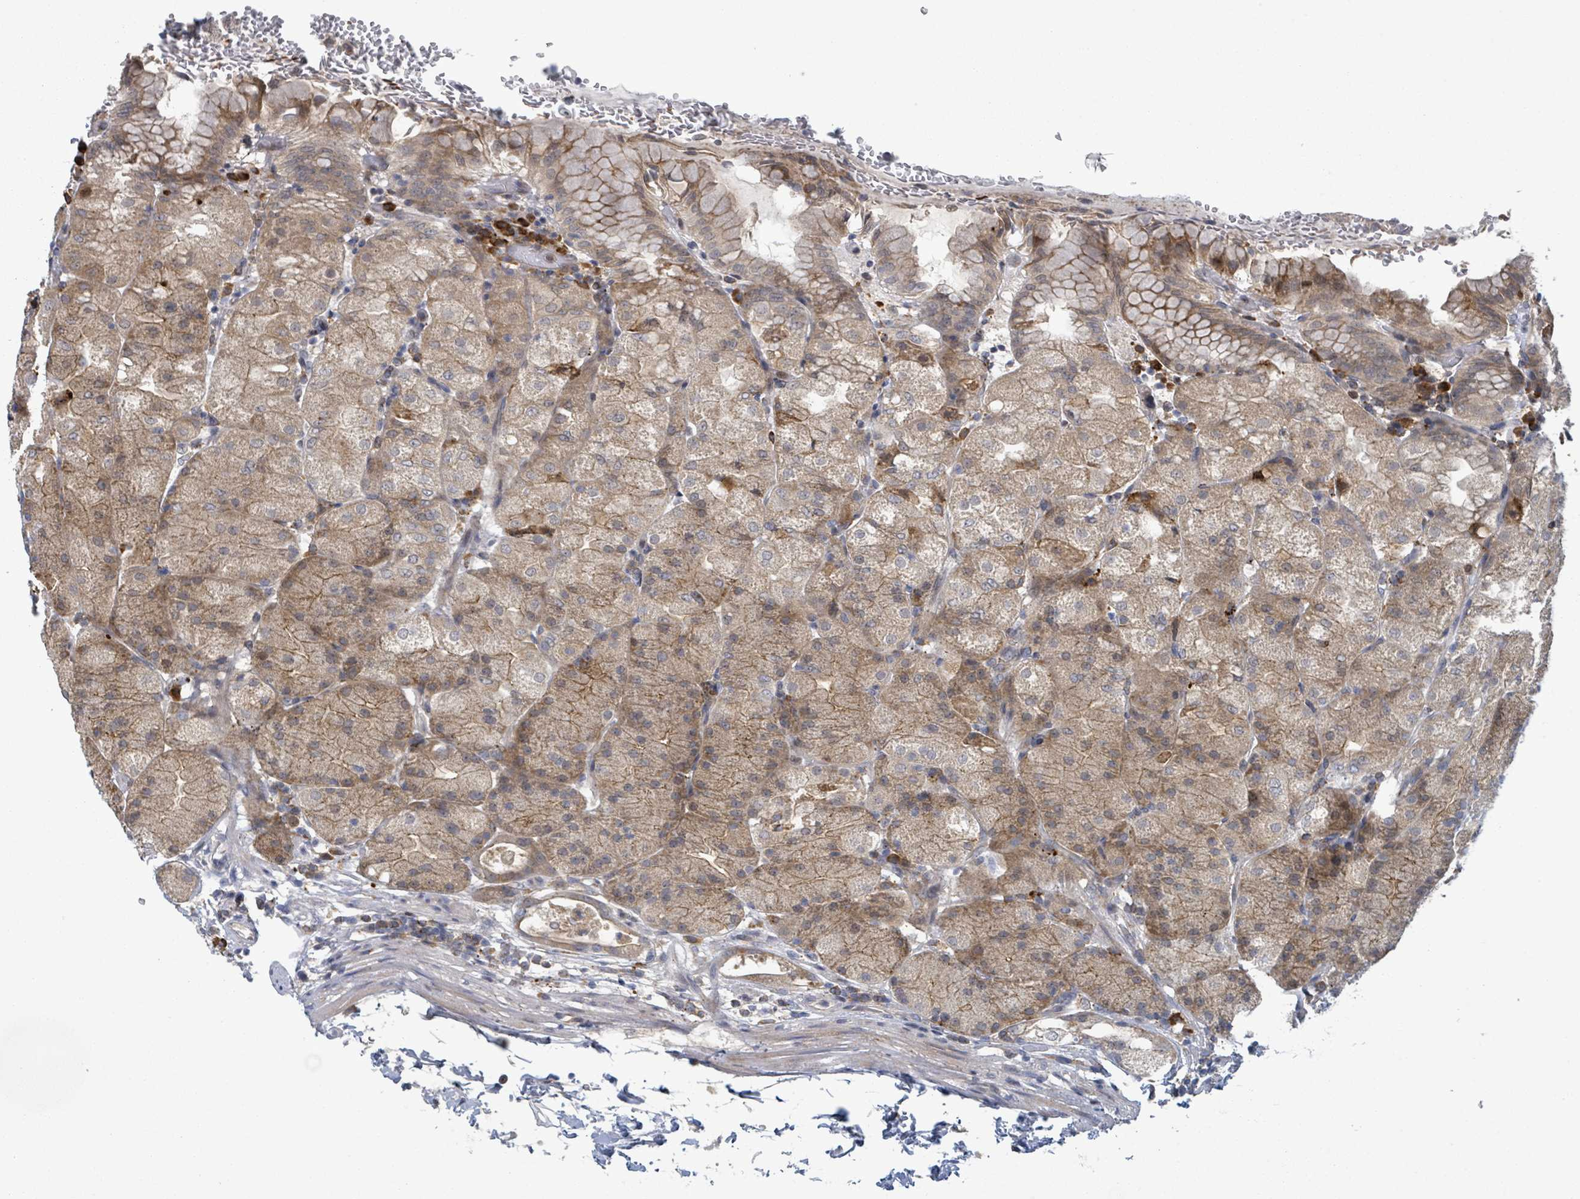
{"staining": {"intensity": "moderate", "quantity": ">75%", "location": "cytoplasmic/membranous"}, "tissue": "stomach", "cell_type": "Glandular cells", "image_type": "normal", "snomed": [{"axis": "morphology", "description": "Normal tissue, NOS"}, {"axis": "topography", "description": "Stomach, upper"}, {"axis": "topography", "description": "Stomach, lower"}], "caption": "Glandular cells exhibit medium levels of moderate cytoplasmic/membranous staining in about >75% of cells in benign stomach.", "gene": "SHROOM2", "patient": {"sex": "male", "age": 62}}